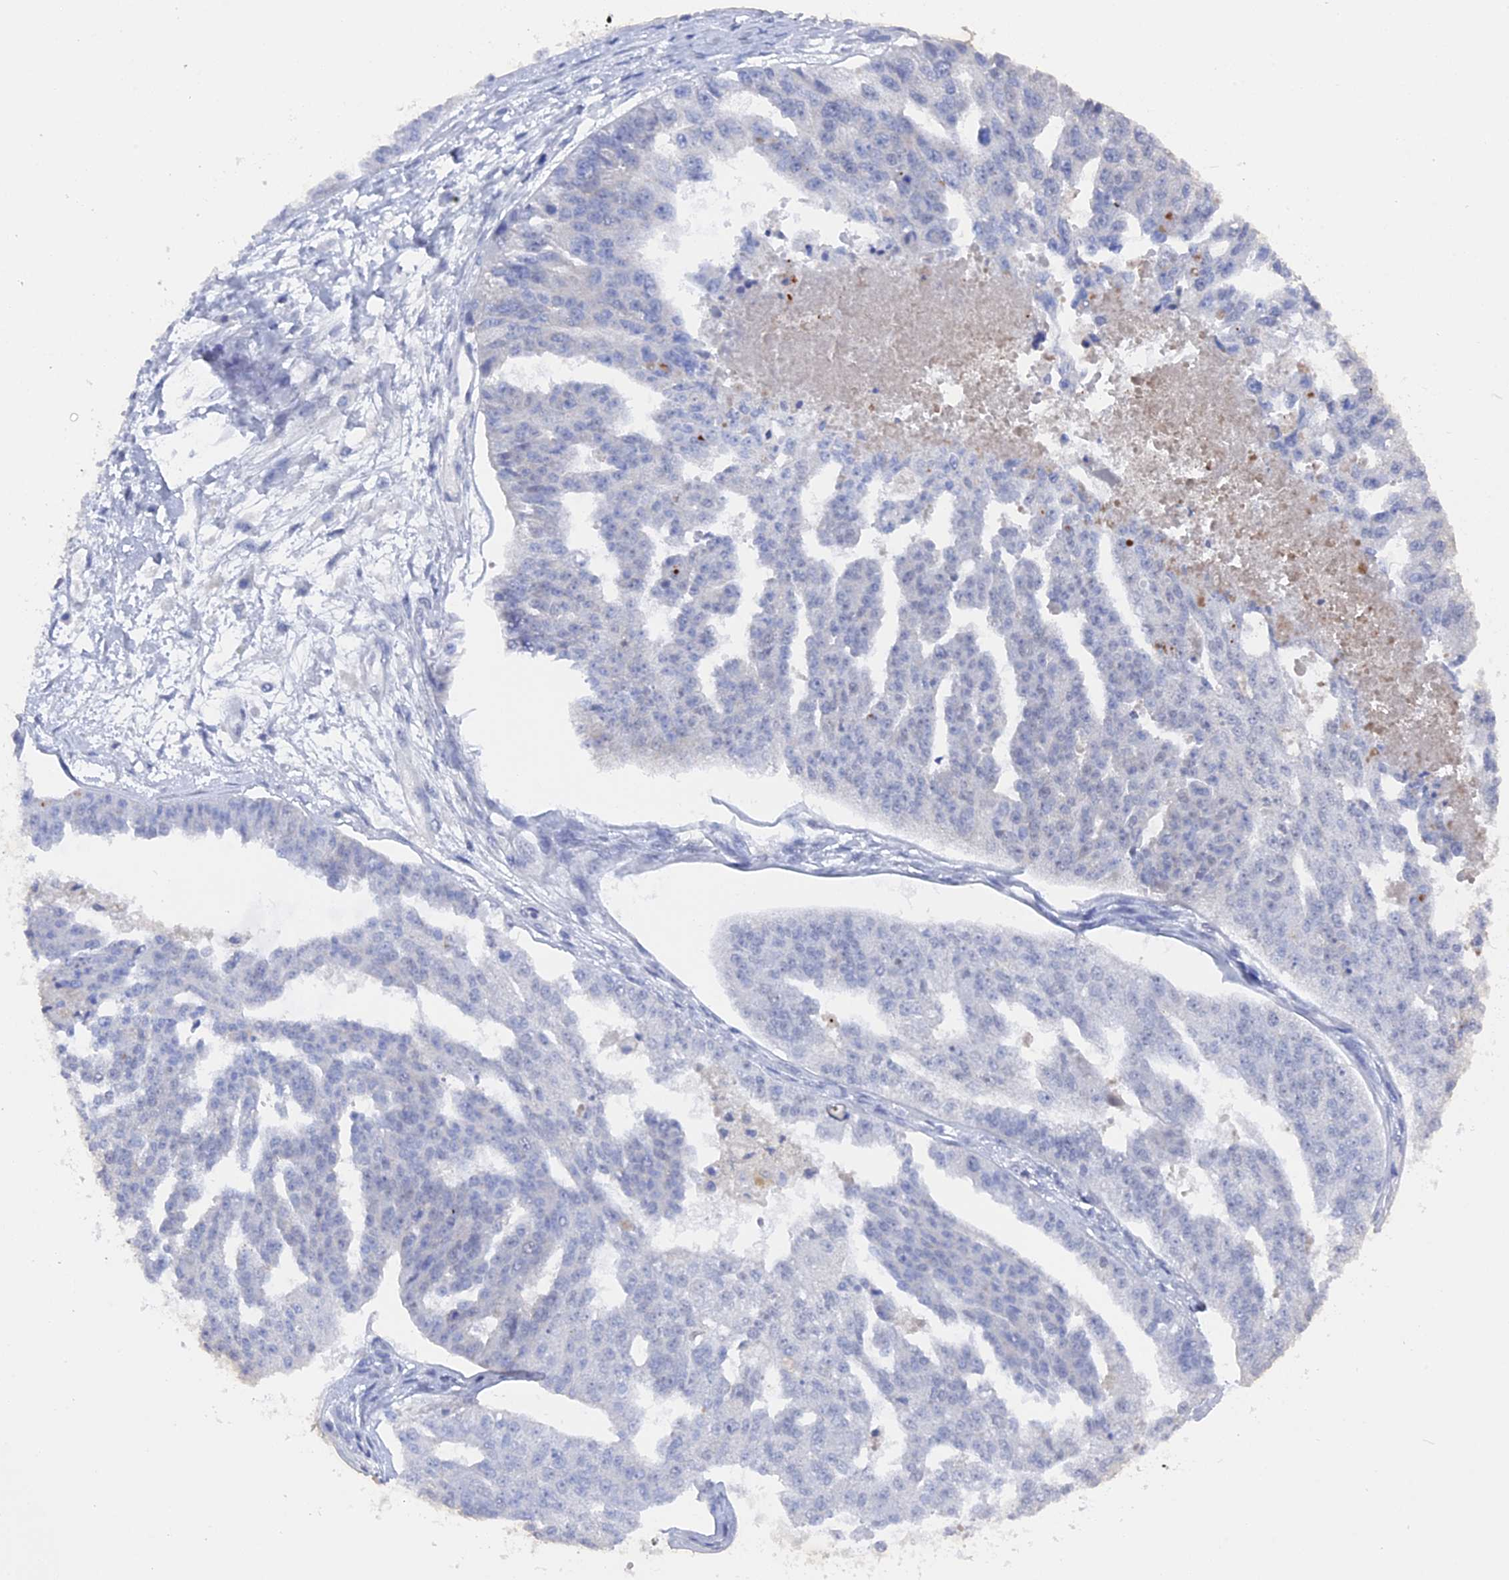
{"staining": {"intensity": "negative", "quantity": "none", "location": "none"}, "tissue": "ovarian cancer", "cell_type": "Tumor cells", "image_type": "cancer", "snomed": [{"axis": "morphology", "description": "Cystadenocarcinoma, serous, NOS"}, {"axis": "topography", "description": "Ovary"}], "caption": "IHC micrograph of neoplastic tissue: human serous cystadenocarcinoma (ovarian) stained with DAB demonstrates no significant protein positivity in tumor cells.", "gene": "BRD2", "patient": {"sex": "female", "age": 58}}